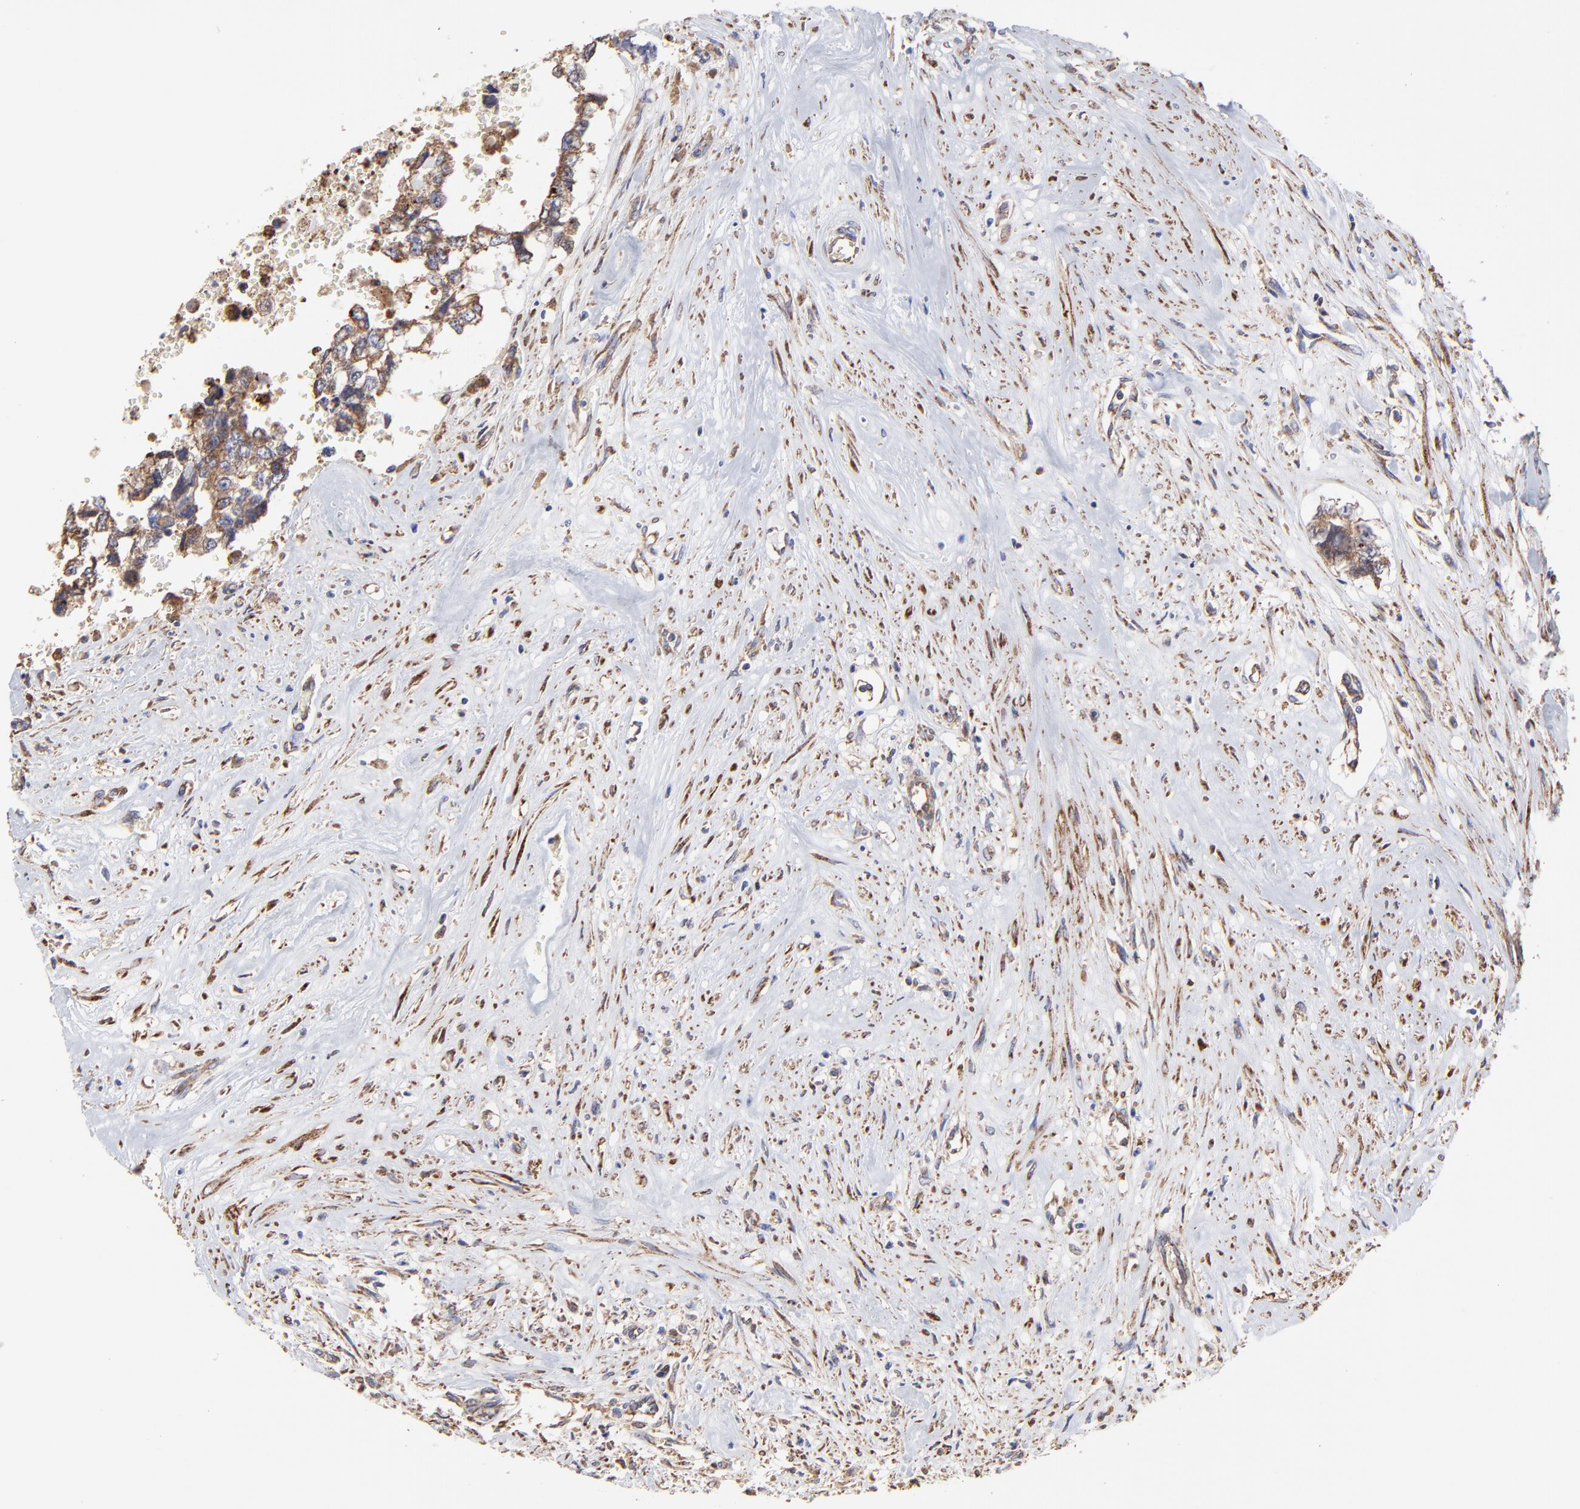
{"staining": {"intensity": "strong", "quantity": ">75%", "location": "cytoplasmic/membranous"}, "tissue": "testis cancer", "cell_type": "Tumor cells", "image_type": "cancer", "snomed": [{"axis": "morphology", "description": "Carcinoma, Embryonal, NOS"}, {"axis": "topography", "description": "Testis"}], "caption": "This is an image of immunohistochemistry (IHC) staining of testis embryonal carcinoma, which shows strong expression in the cytoplasmic/membranous of tumor cells.", "gene": "PFKM", "patient": {"sex": "male", "age": 31}}